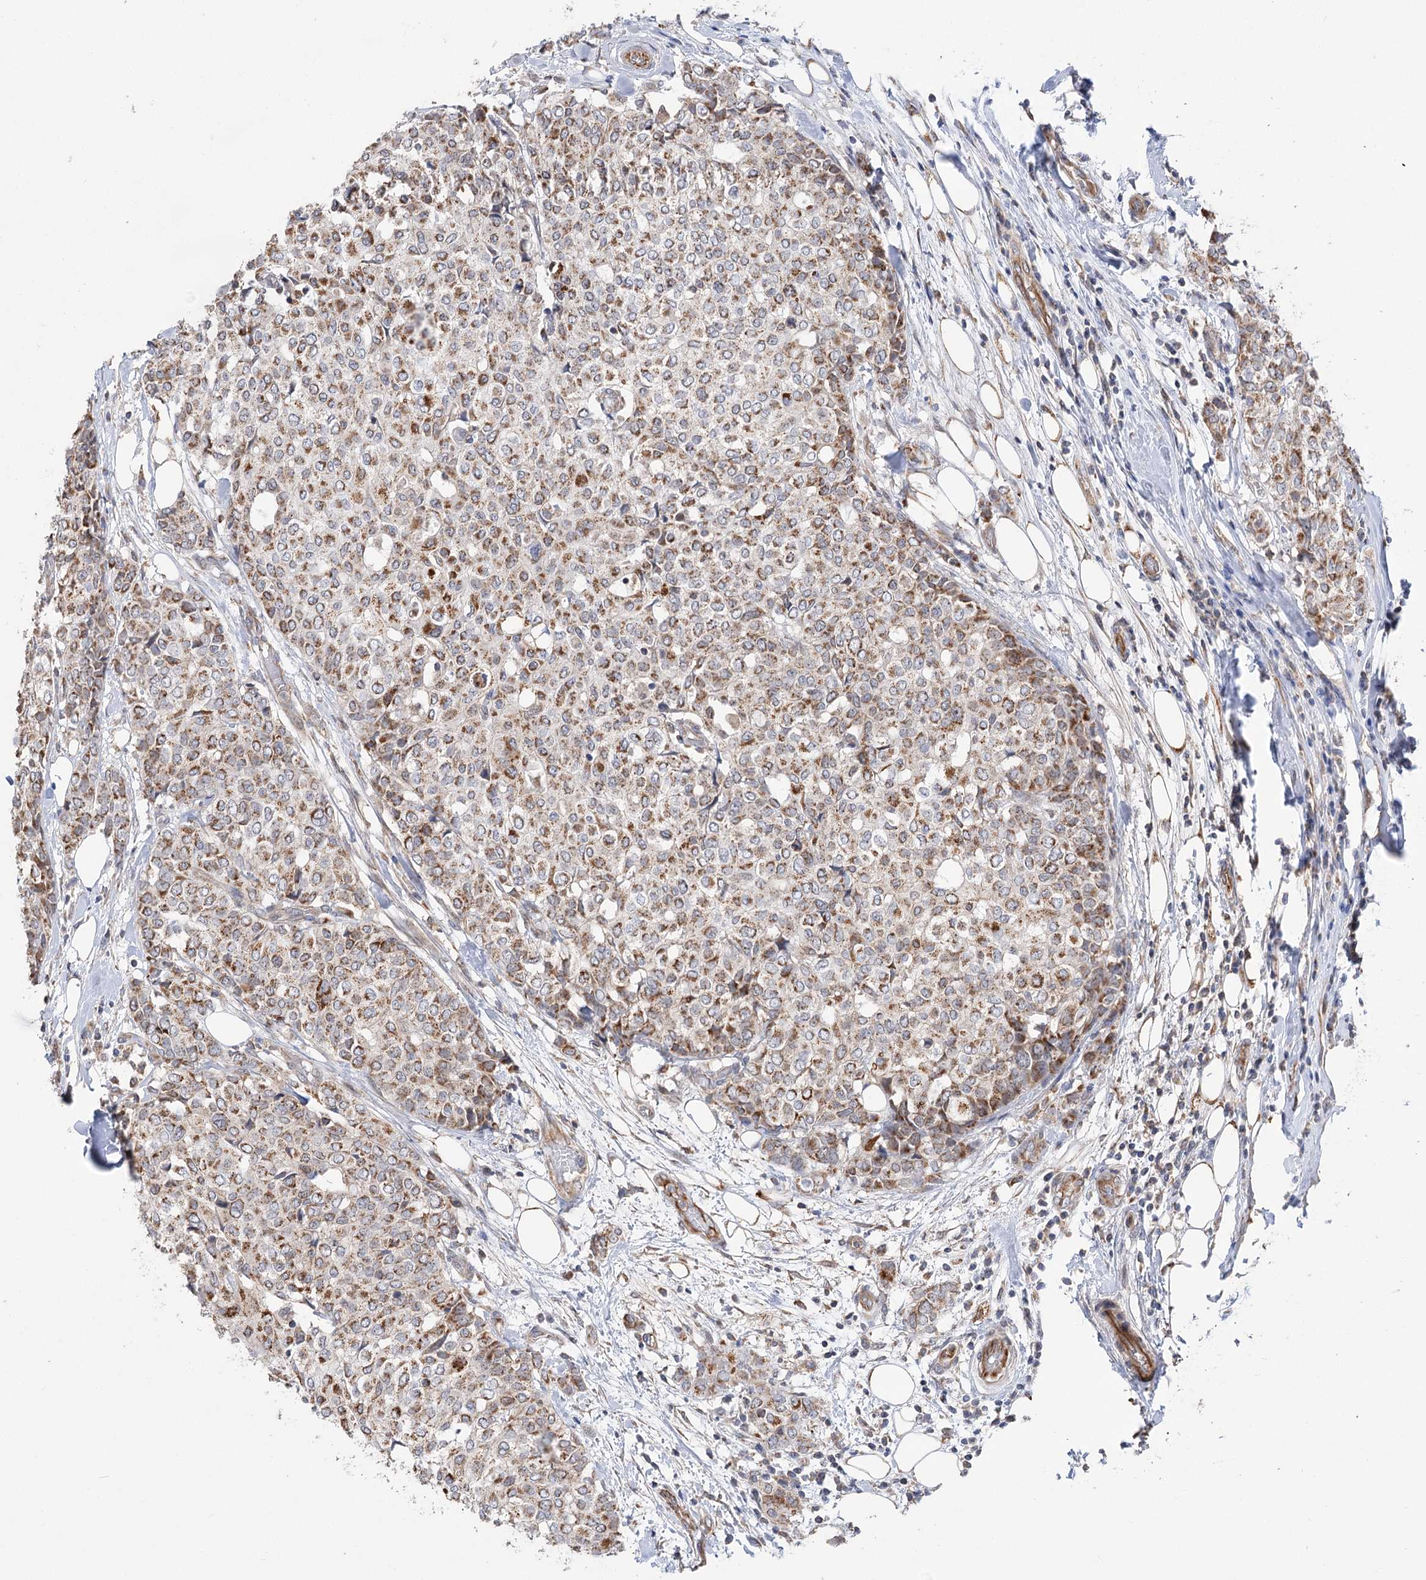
{"staining": {"intensity": "moderate", "quantity": ">75%", "location": "cytoplasmic/membranous"}, "tissue": "breast cancer", "cell_type": "Tumor cells", "image_type": "cancer", "snomed": [{"axis": "morphology", "description": "Lobular carcinoma"}, {"axis": "topography", "description": "Breast"}], "caption": "The micrograph shows immunohistochemical staining of breast lobular carcinoma. There is moderate cytoplasmic/membranous expression is identified in about >75% of tumor cells.", "gene": "ECHDC3", "patient": {"sex": "female", "age": 51}}